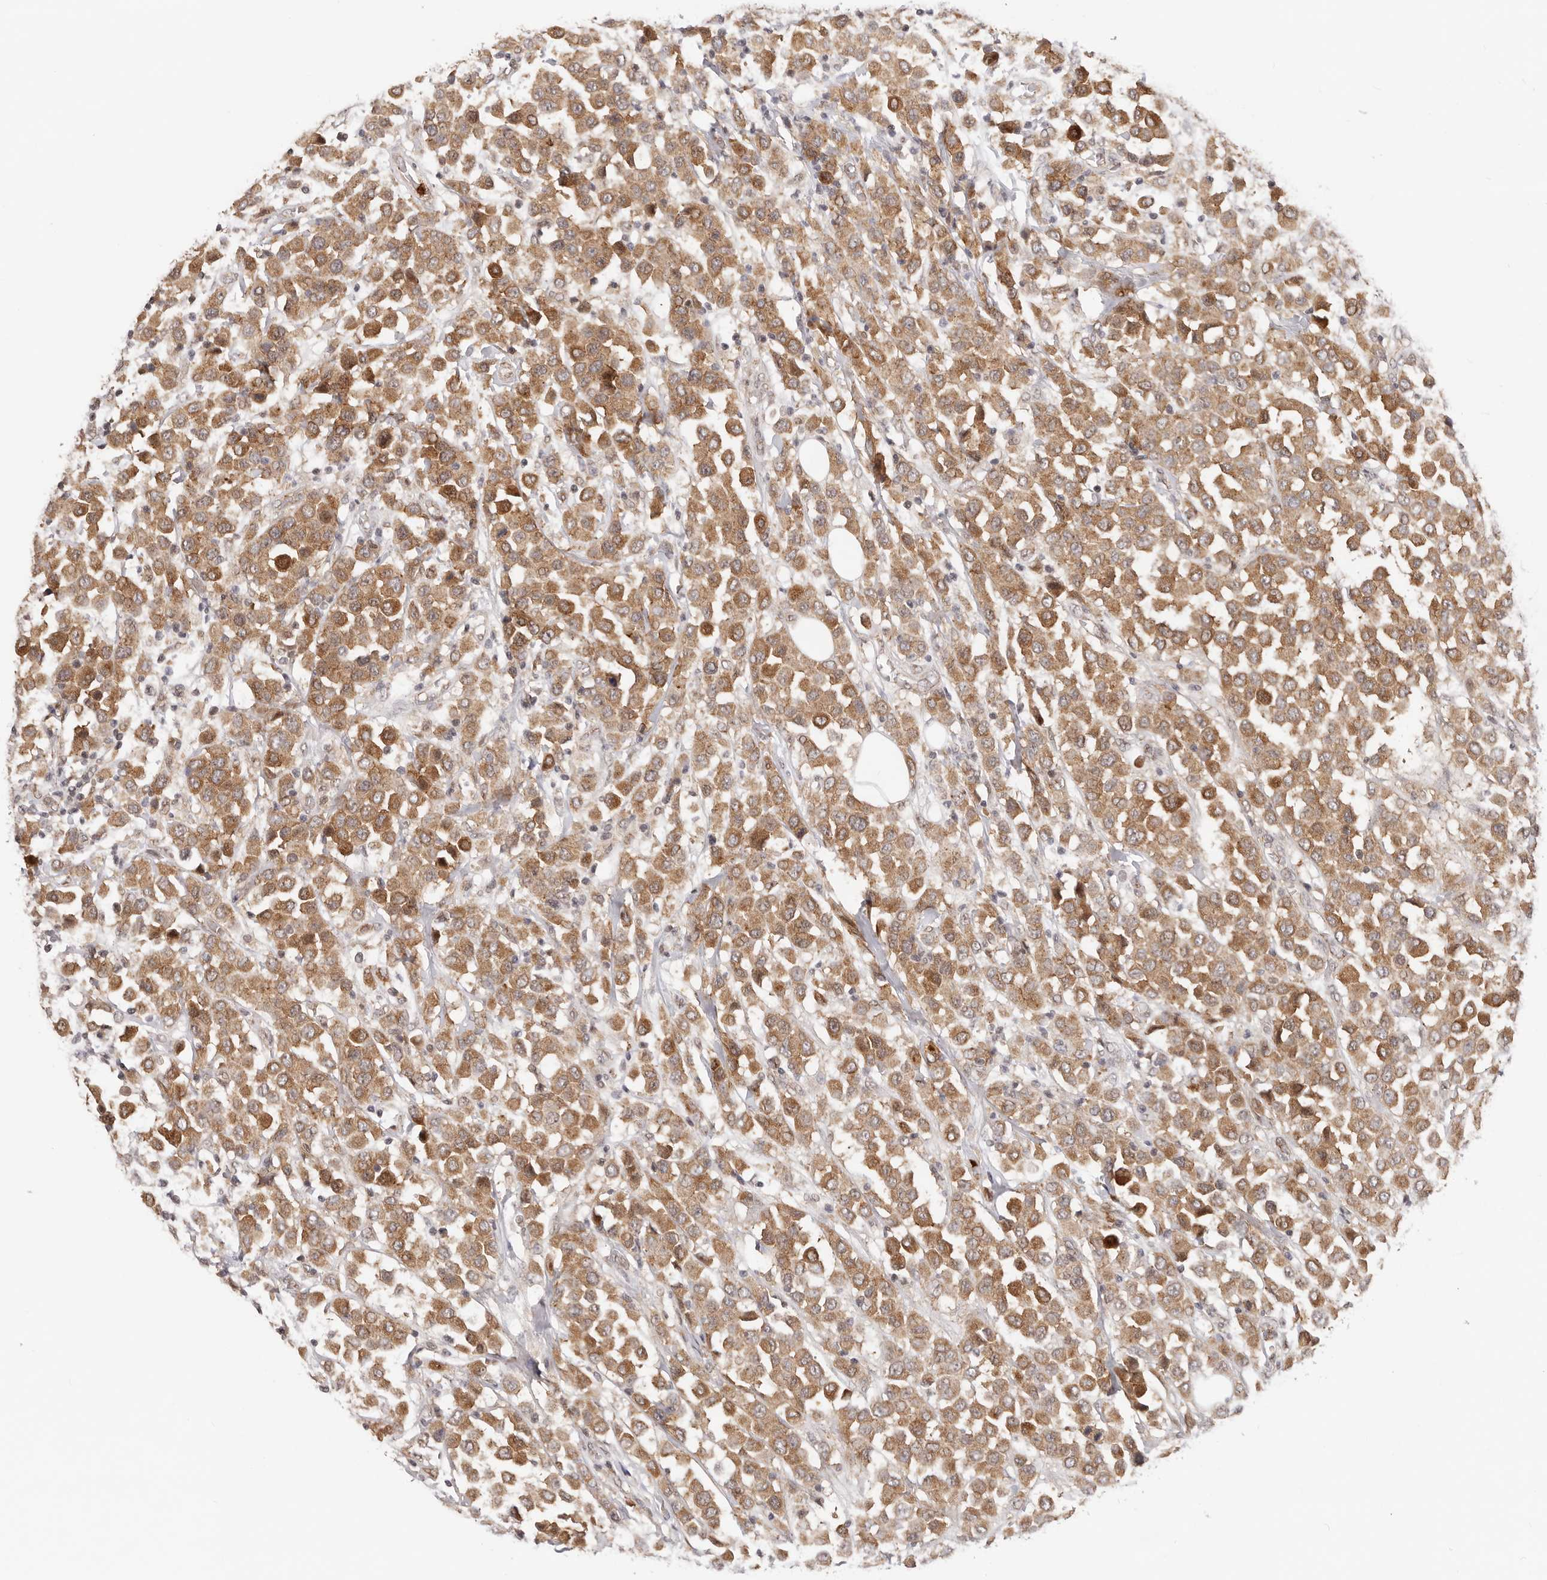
{"staining": {"intensity": "moderate", "quantity": ">75%", "location": "cytoplasmic/membranous"}, "tissue": "breast cancer", "cell_type": "Tumor cells", "image_type": "cancer", "snomed": [{"axis": "morphology", "description": "Duct carcinoma"}, {"axis": "topography", "description": "Breast"}], "caption": "The micrograph reveals a brown stain indicating the presence of a protein in the cytoplasmic/membranous of tumor cells in breast cancer (infiltrating ductal carcinoma).", "gene": "AFDN", "patient": {"sex": "female", "age": 61}}